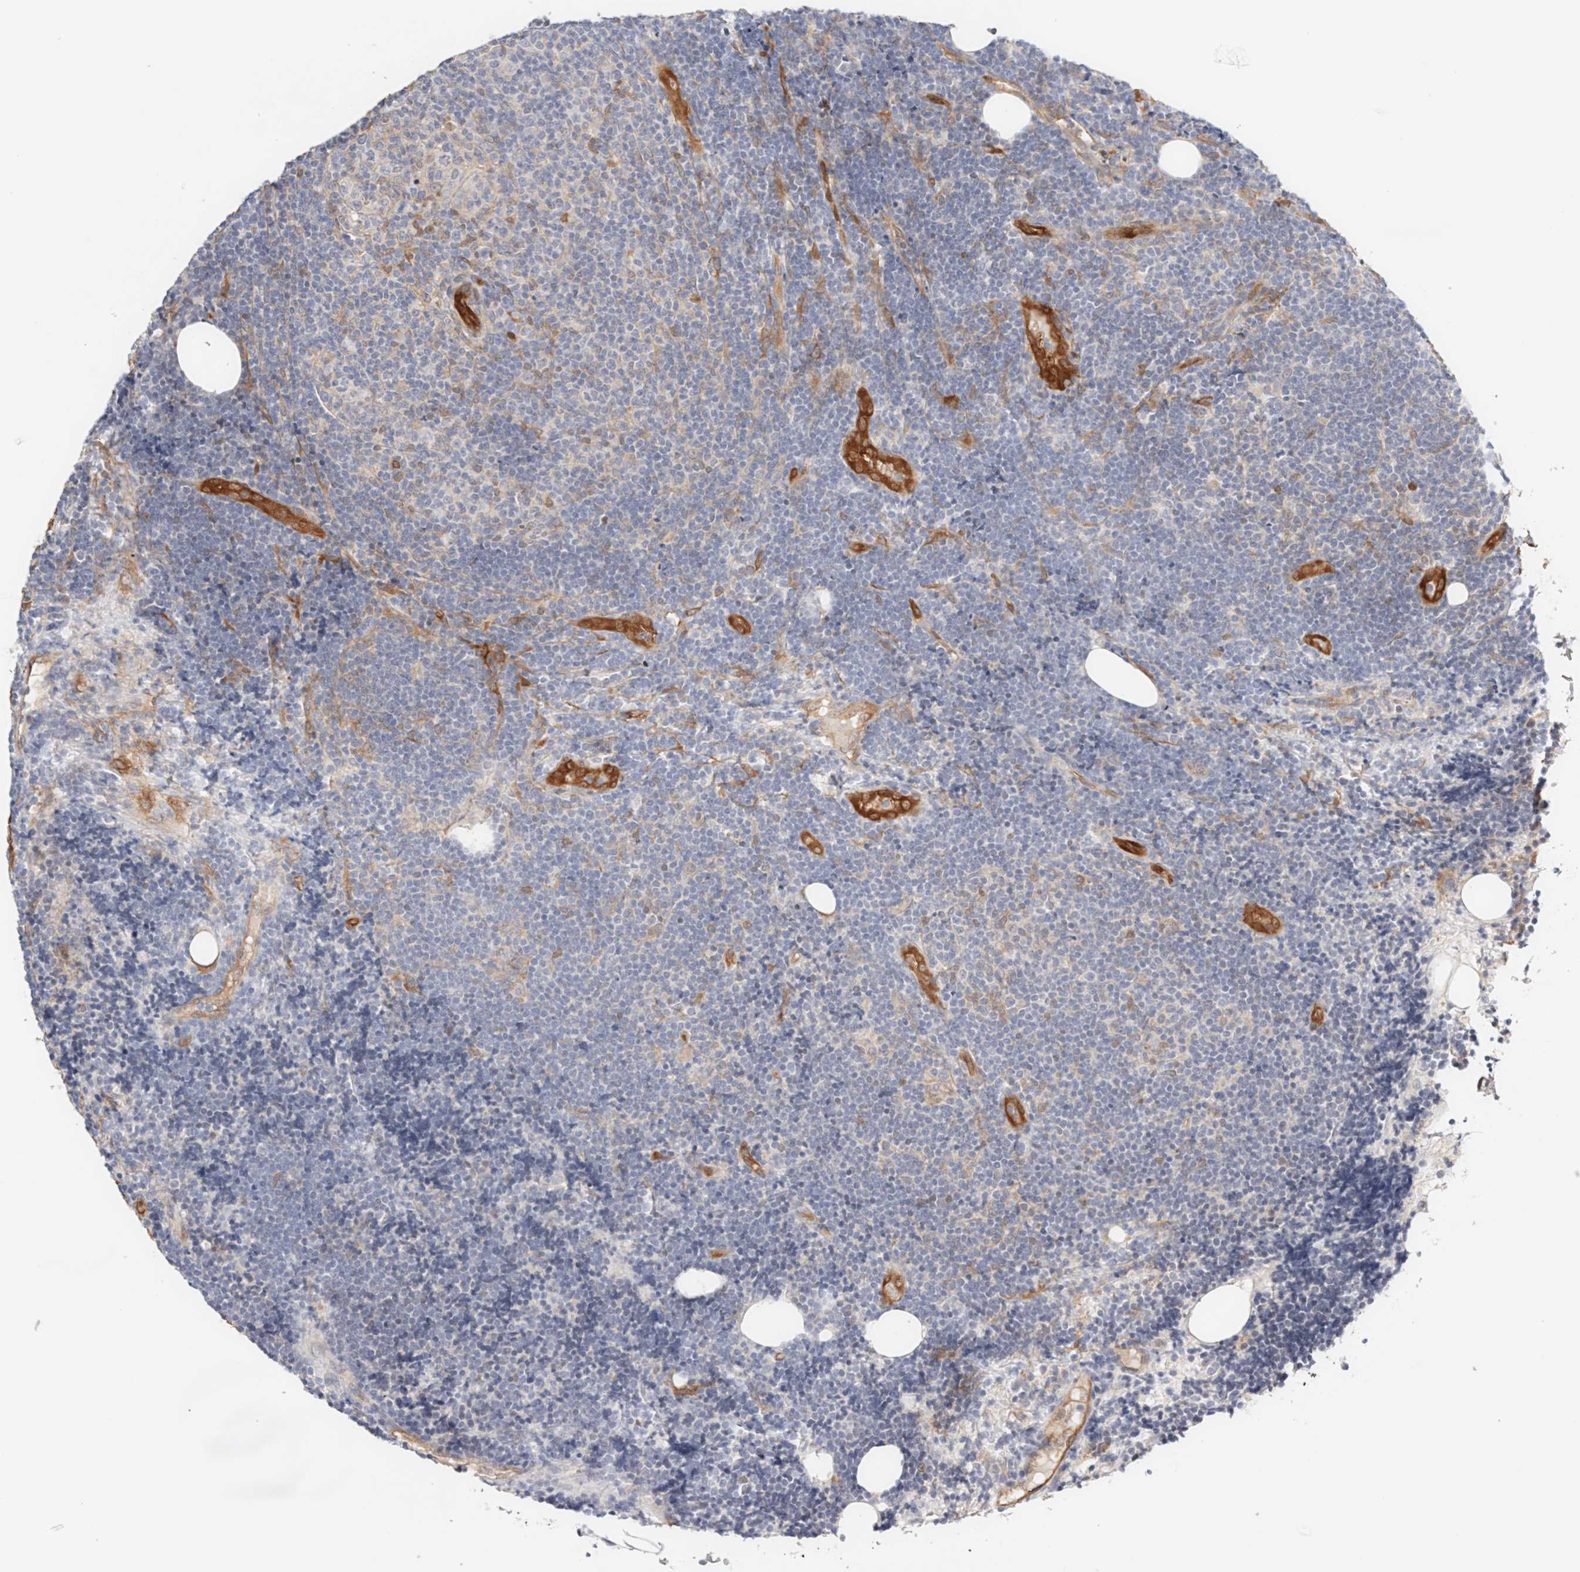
{"staining": {"intensity": "negative", "quantity": "none", "location": "none"}, "tissue": "lymphoma", "cell_type": "Tumor cells", "image_type": "cancer", "snomed": [{"axis": "morphology", "description": "Malignant lymphoma, non-Hodgkin's type, Low grade"}, {"axis": "topography", "description": "Lymph node"}], "caption": "IHC micrograph of neoplastic tissue: lymphoma stained with DAB exhibits no significant protein positivity in tumor cells. (Stains: DAB immunohistochemistry with hematoxylin counter stain, Microscopy: brightfield microscopy at high magnification).", "gene": "LMCD1", "patient": {"sex": "male", "age": 83}}